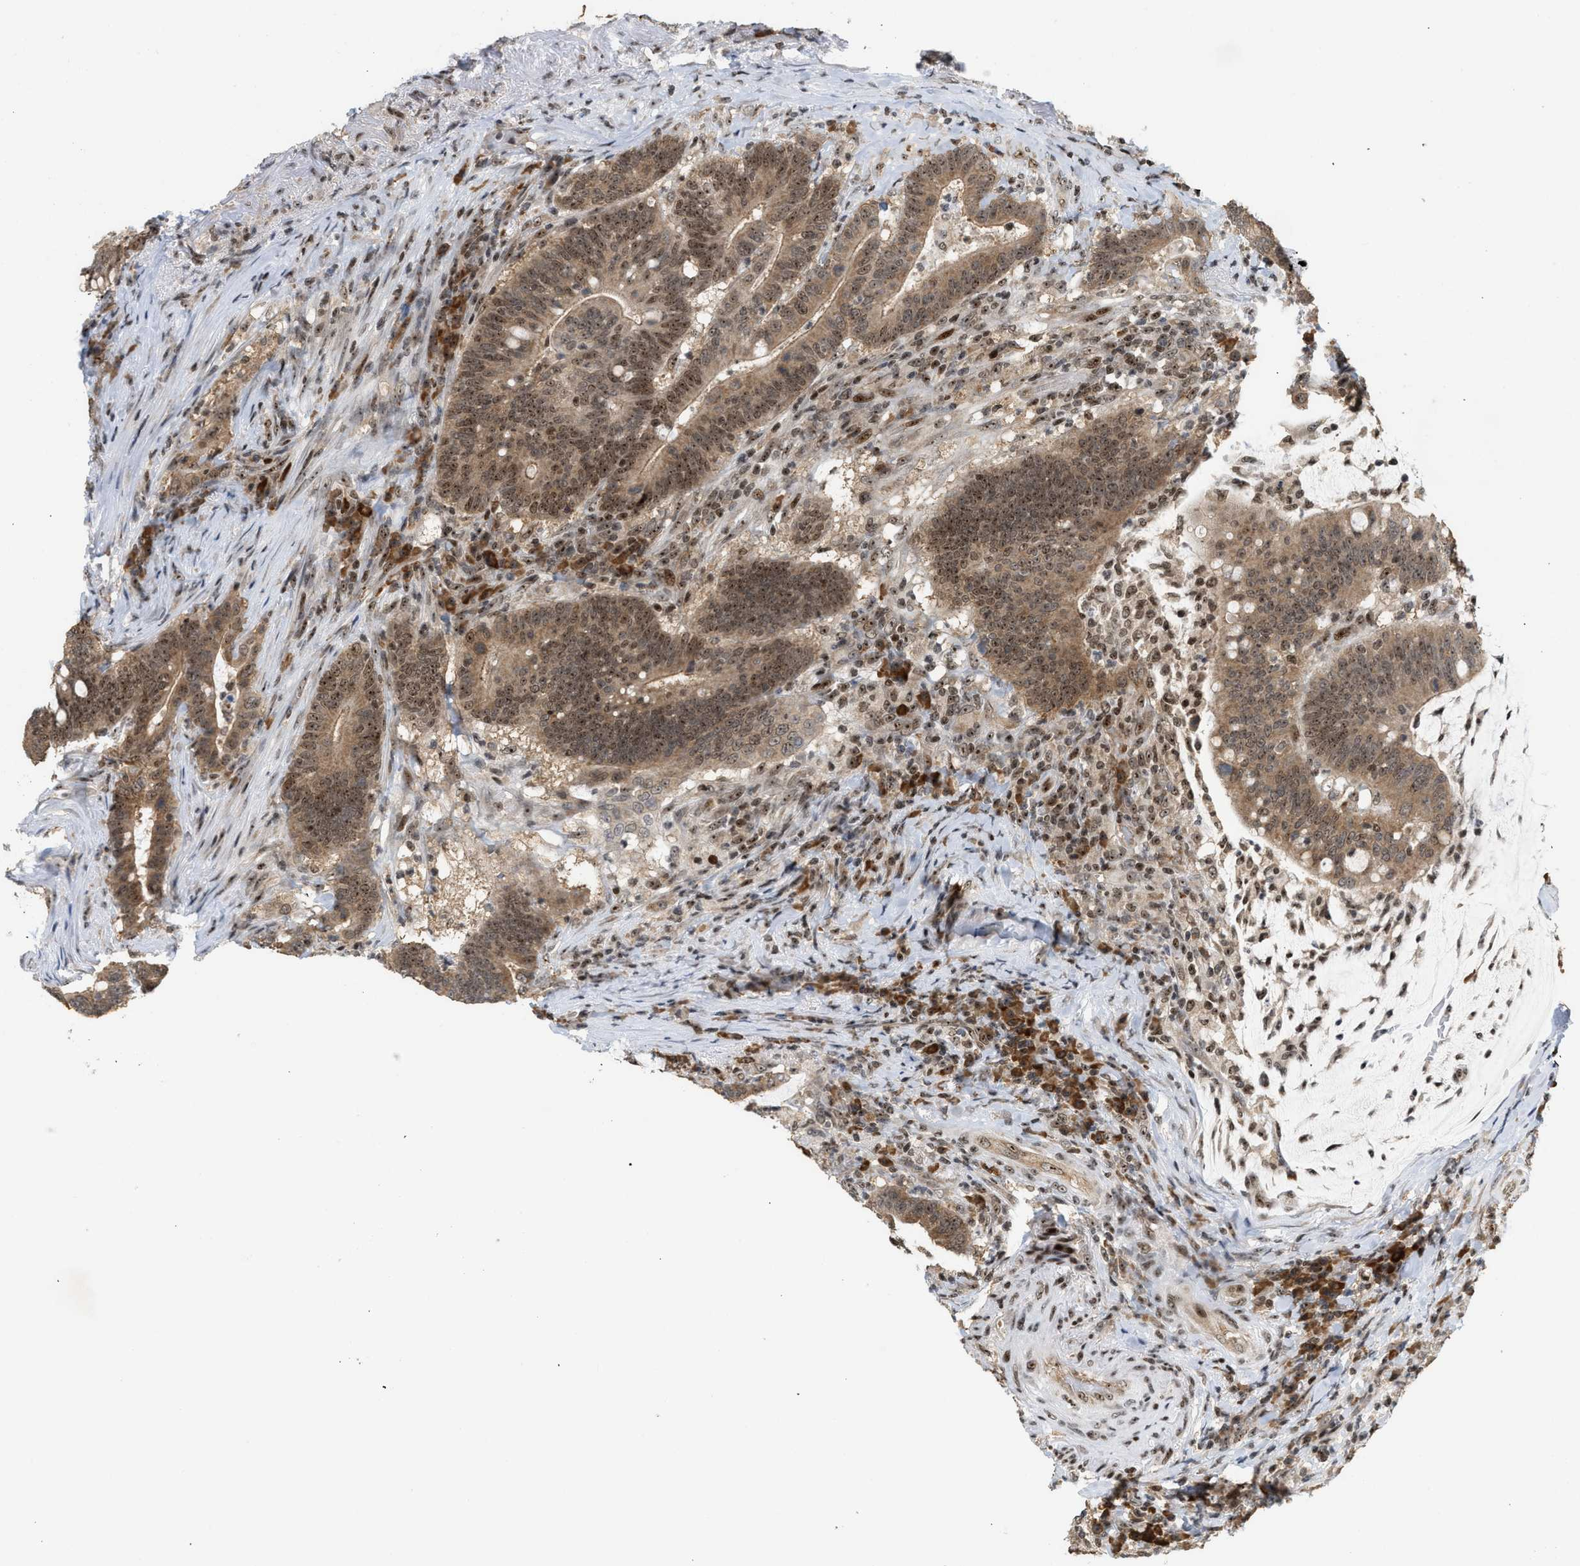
{"staining": {"intensity": "moderate", "quantity": ">75%", "location": "cytoplasmic/membranous,nuclear"}, "tissue": "colorectal cancer", "cell_type": "Tumor cells", "image_type": "cancer", "snomed": [{"axis": "morphology", "description": "Normal tissue, NOS"}, {"axis": "morphology", "description": "Adenocarcinoma, NOS"}, {"axis": "topography", "description": "Colon"}], "caption": "IHC image of neoplastic tissue: human colorectal cancer stained using immunohistochemistry (IHC) exhibits medium levels of moderate protein expression localized specifically in the cytoplasmic/membranous and nuclear of tumor cells, appearing as a cytoplasmic/membranous and nuclear brown color.", "gene": "ZNF22", "patient": {"sex": "female", "age": 66}}